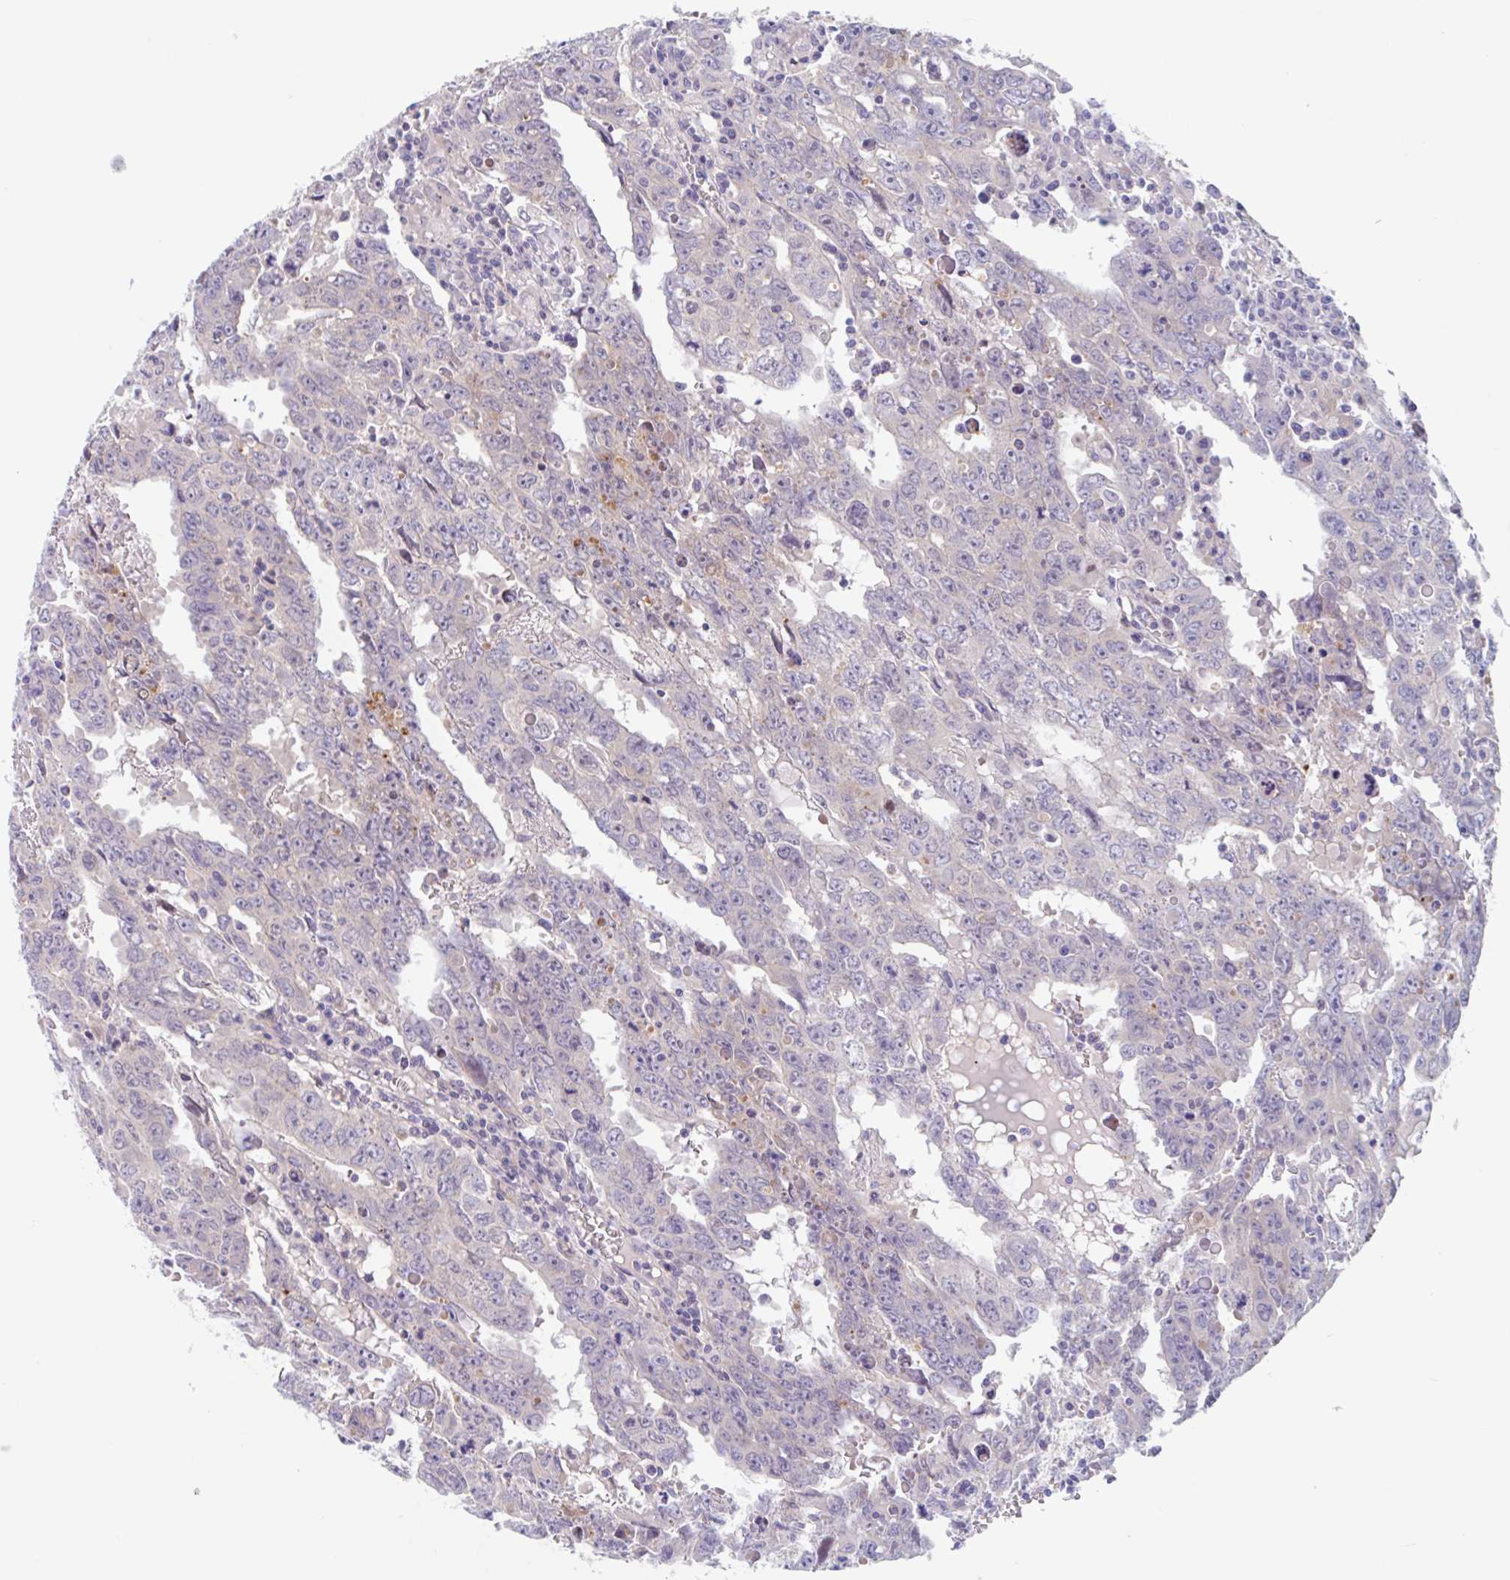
{"staining": {"intensity": "negative", "quantity": "none", "location": "none"}, "tissue": "testis cancer", "cell_type": "Tumor cells", "image_type": "cancer", "snomed": [{"axis": "morphology", "description": "Carcinoma, Embryonal, NOS"}, {"axis": "topography", "description": "Testis"}], "caption": "An immunohistochemistry (IHC) micrograph of testis cancer (embryonal carcinoma) is shown. There is no staining in tumor cells of testis cancer (embryonal carcinoma).", "gene": "TMEM86A", "patient": {"sex": "male", "age": 22}}